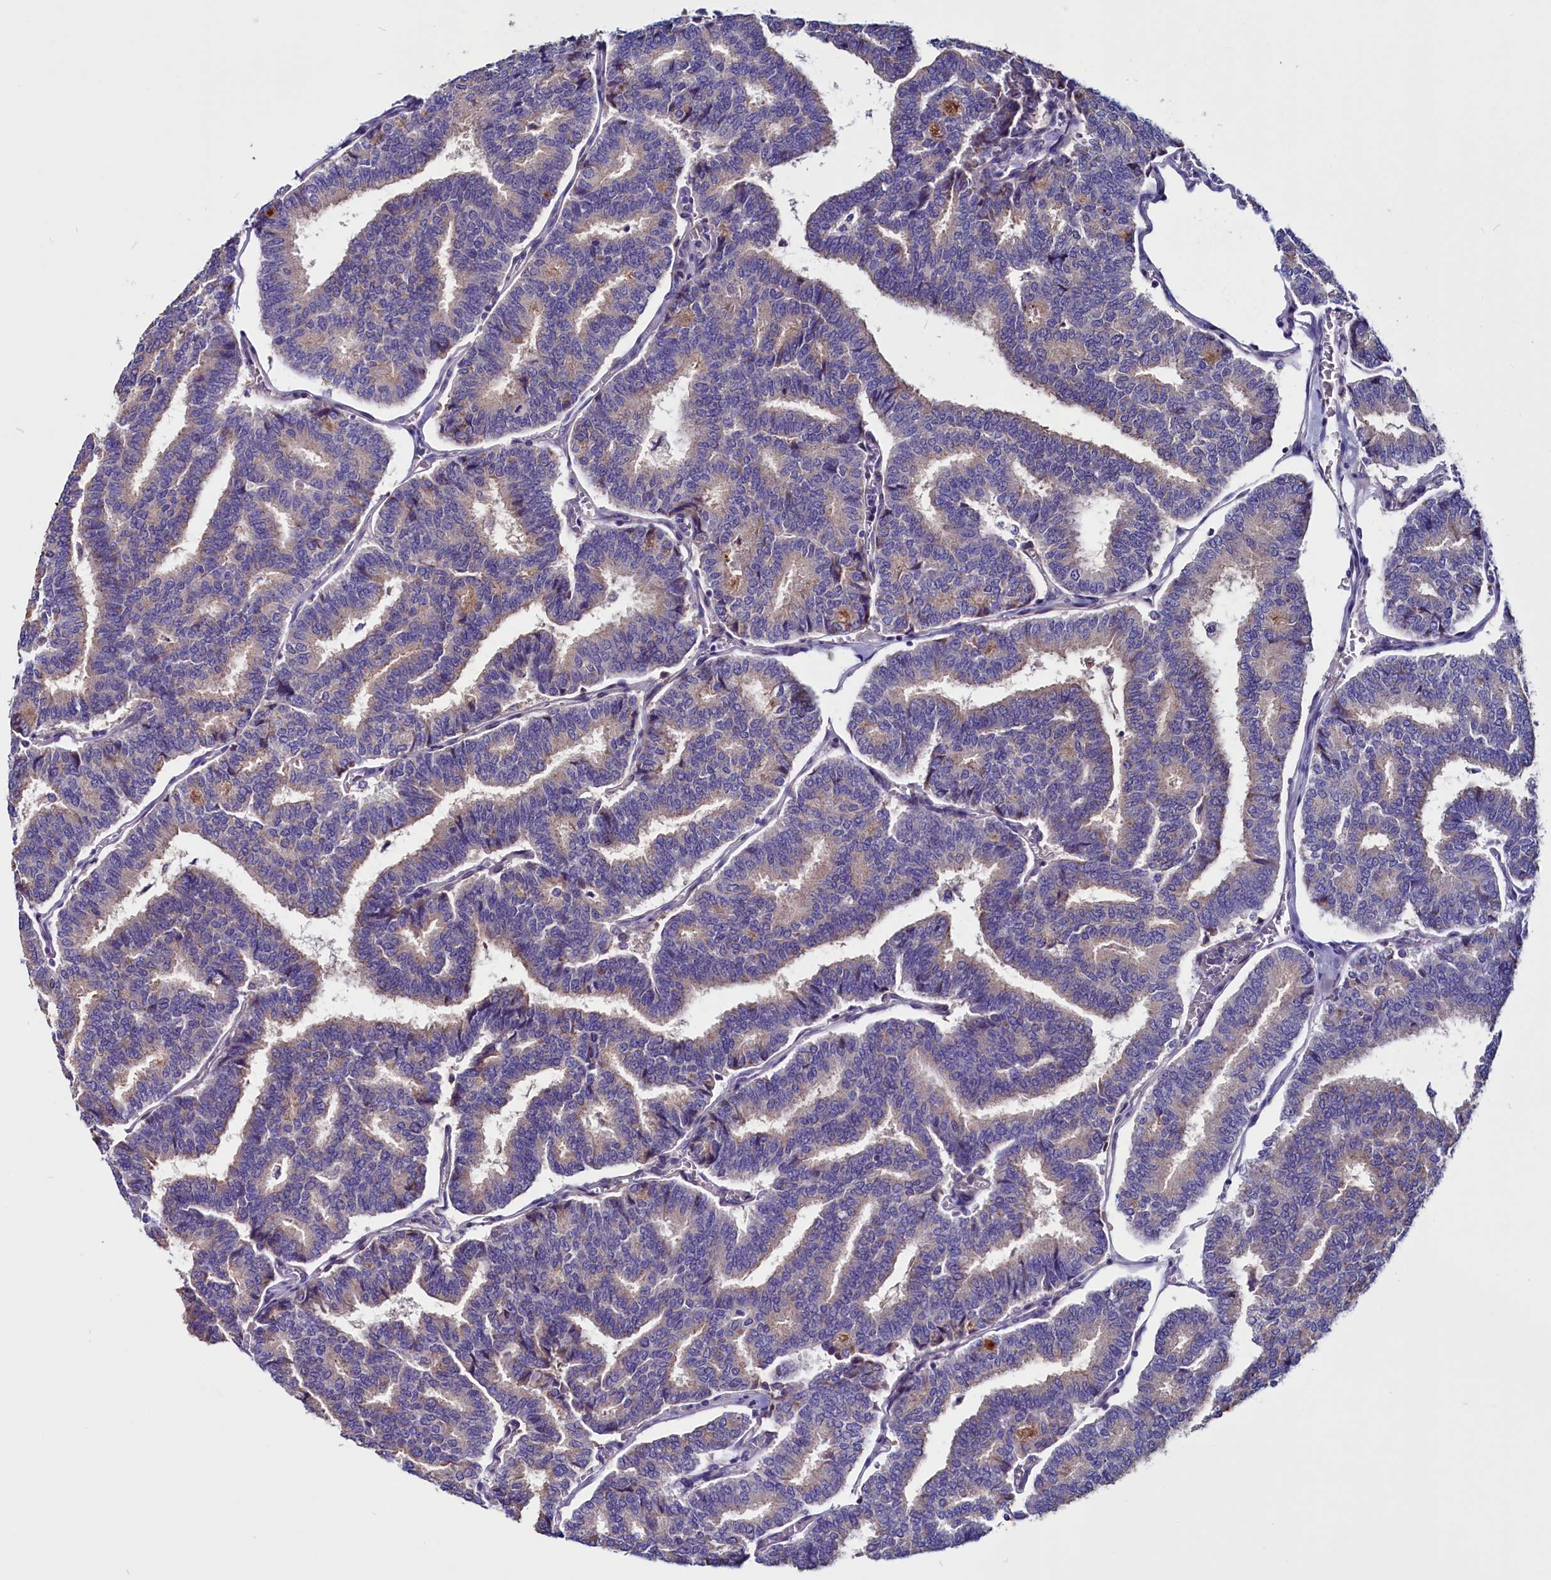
{"staining": {"intensity": "weak", "quantity": "25%-75%", "location": "cytoplasmic/membranous"}, "tissue": "thyroid cancer", "cell_type": "Tumor cells", "image_type": "cancer", "snomed": [{"axis": "morphology", "description": "Papillary adenocarcinoma, NOS"}, {"axis": "topography", "description": "Thyroid gland"}], "caption": "Weak cytoplasmic/membranous protein expression is present in approximately 25%-75% of tumor cells in thyroid cancer.", "gene": "CCBE1", "patient": {"sex": "female", "age": 35}}